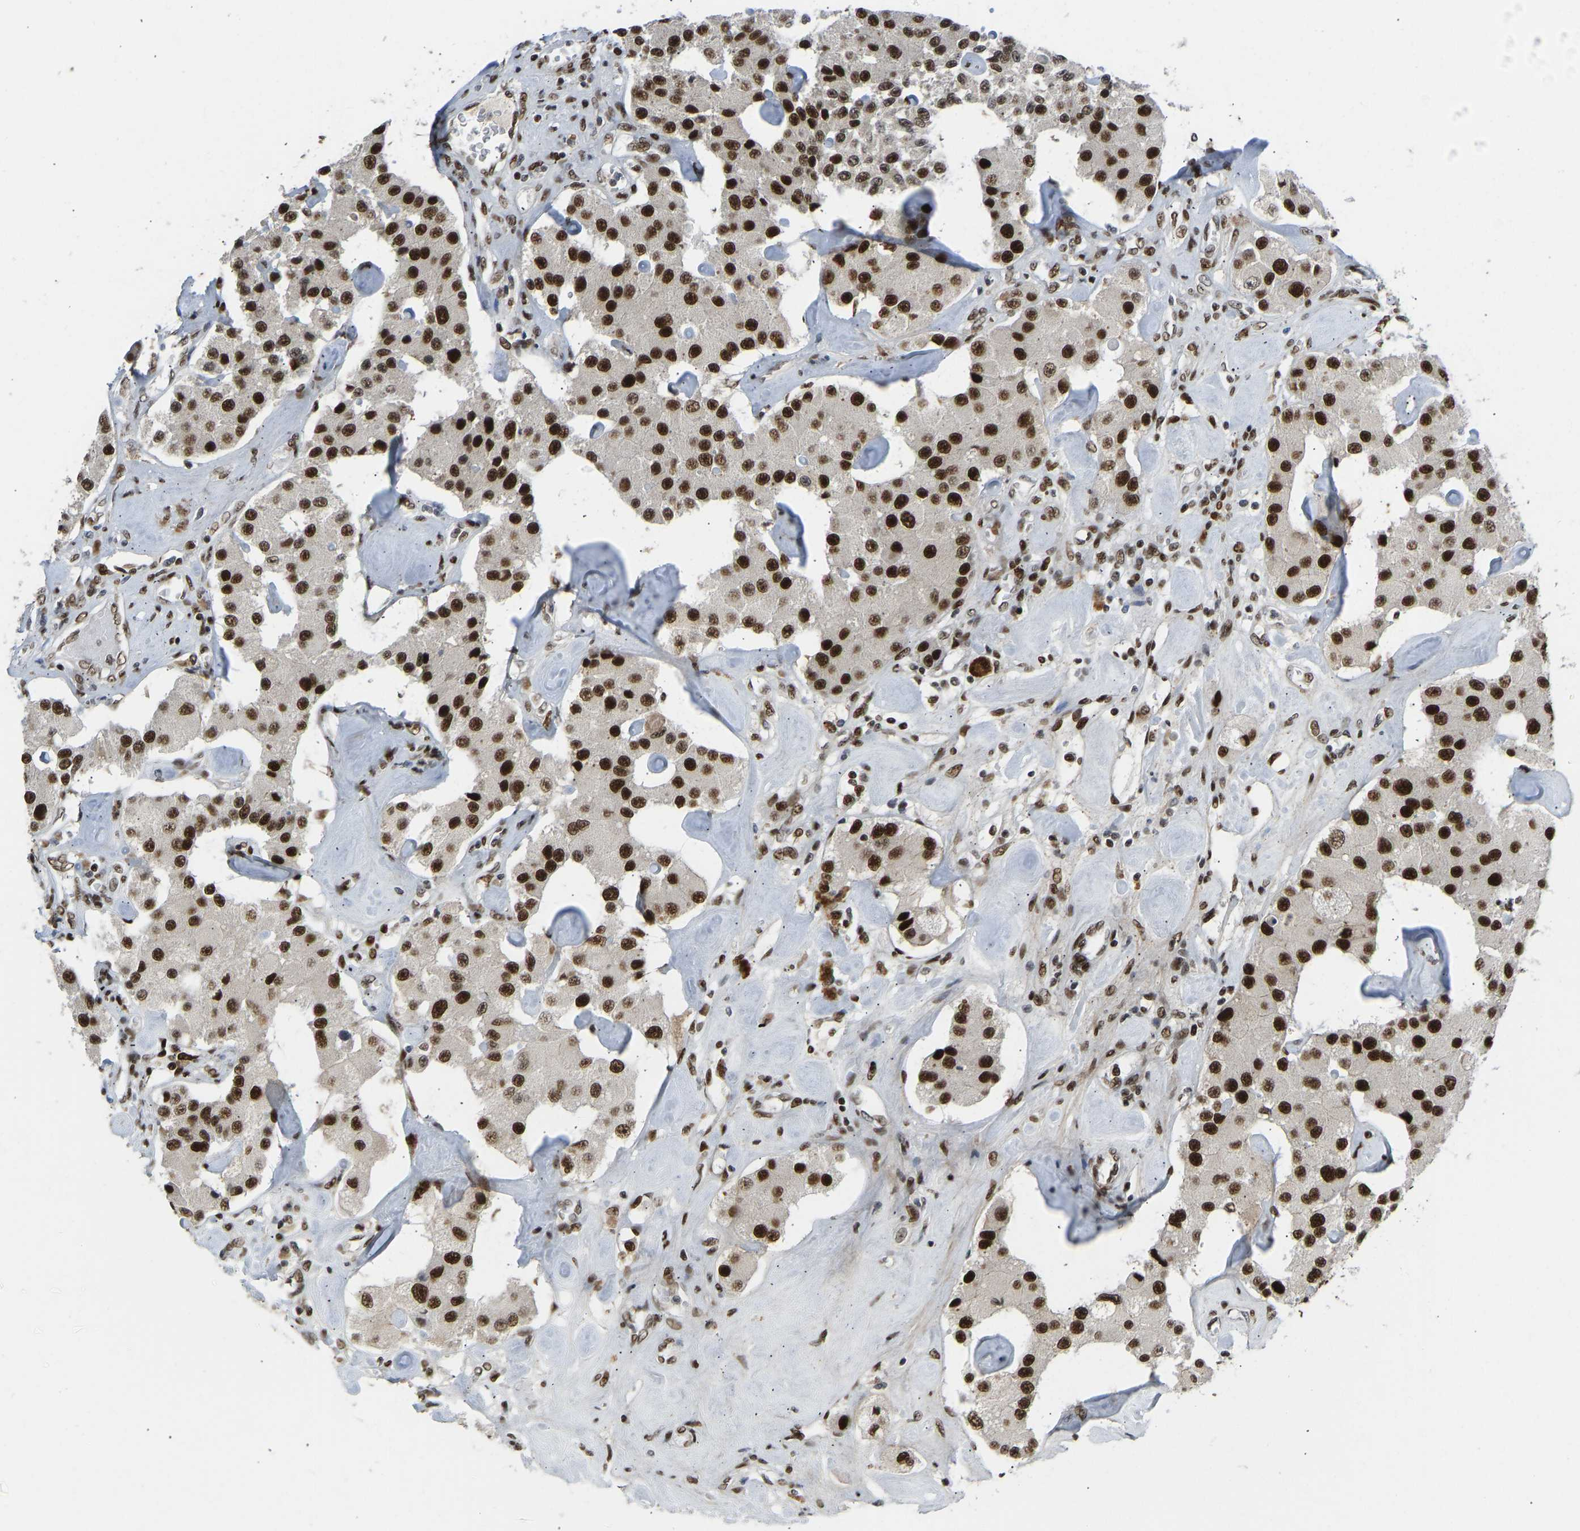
{"staining": {"intensity": "strong", "quantity": ">75%", "location": "nuclear"}, "tissue": "carcinoid", "cell_type": "Tumor cells", "image_type": "cancer", "snomed": [{"axis": "morphology", "description": "Carcinoid, malignant, NOS"}, {"axis": "topography", "description": "Pancreas"}], "caption": "Immunohistochemistry (DAB (3,3'-diaminobenzidine)) staining of human carcinoid (malignant) demonstrates strong nuclear protein expression in approximately >75% of tumor cells.", "gene": "FOXK1", "patient": {"sex": "male", "age": 41}}